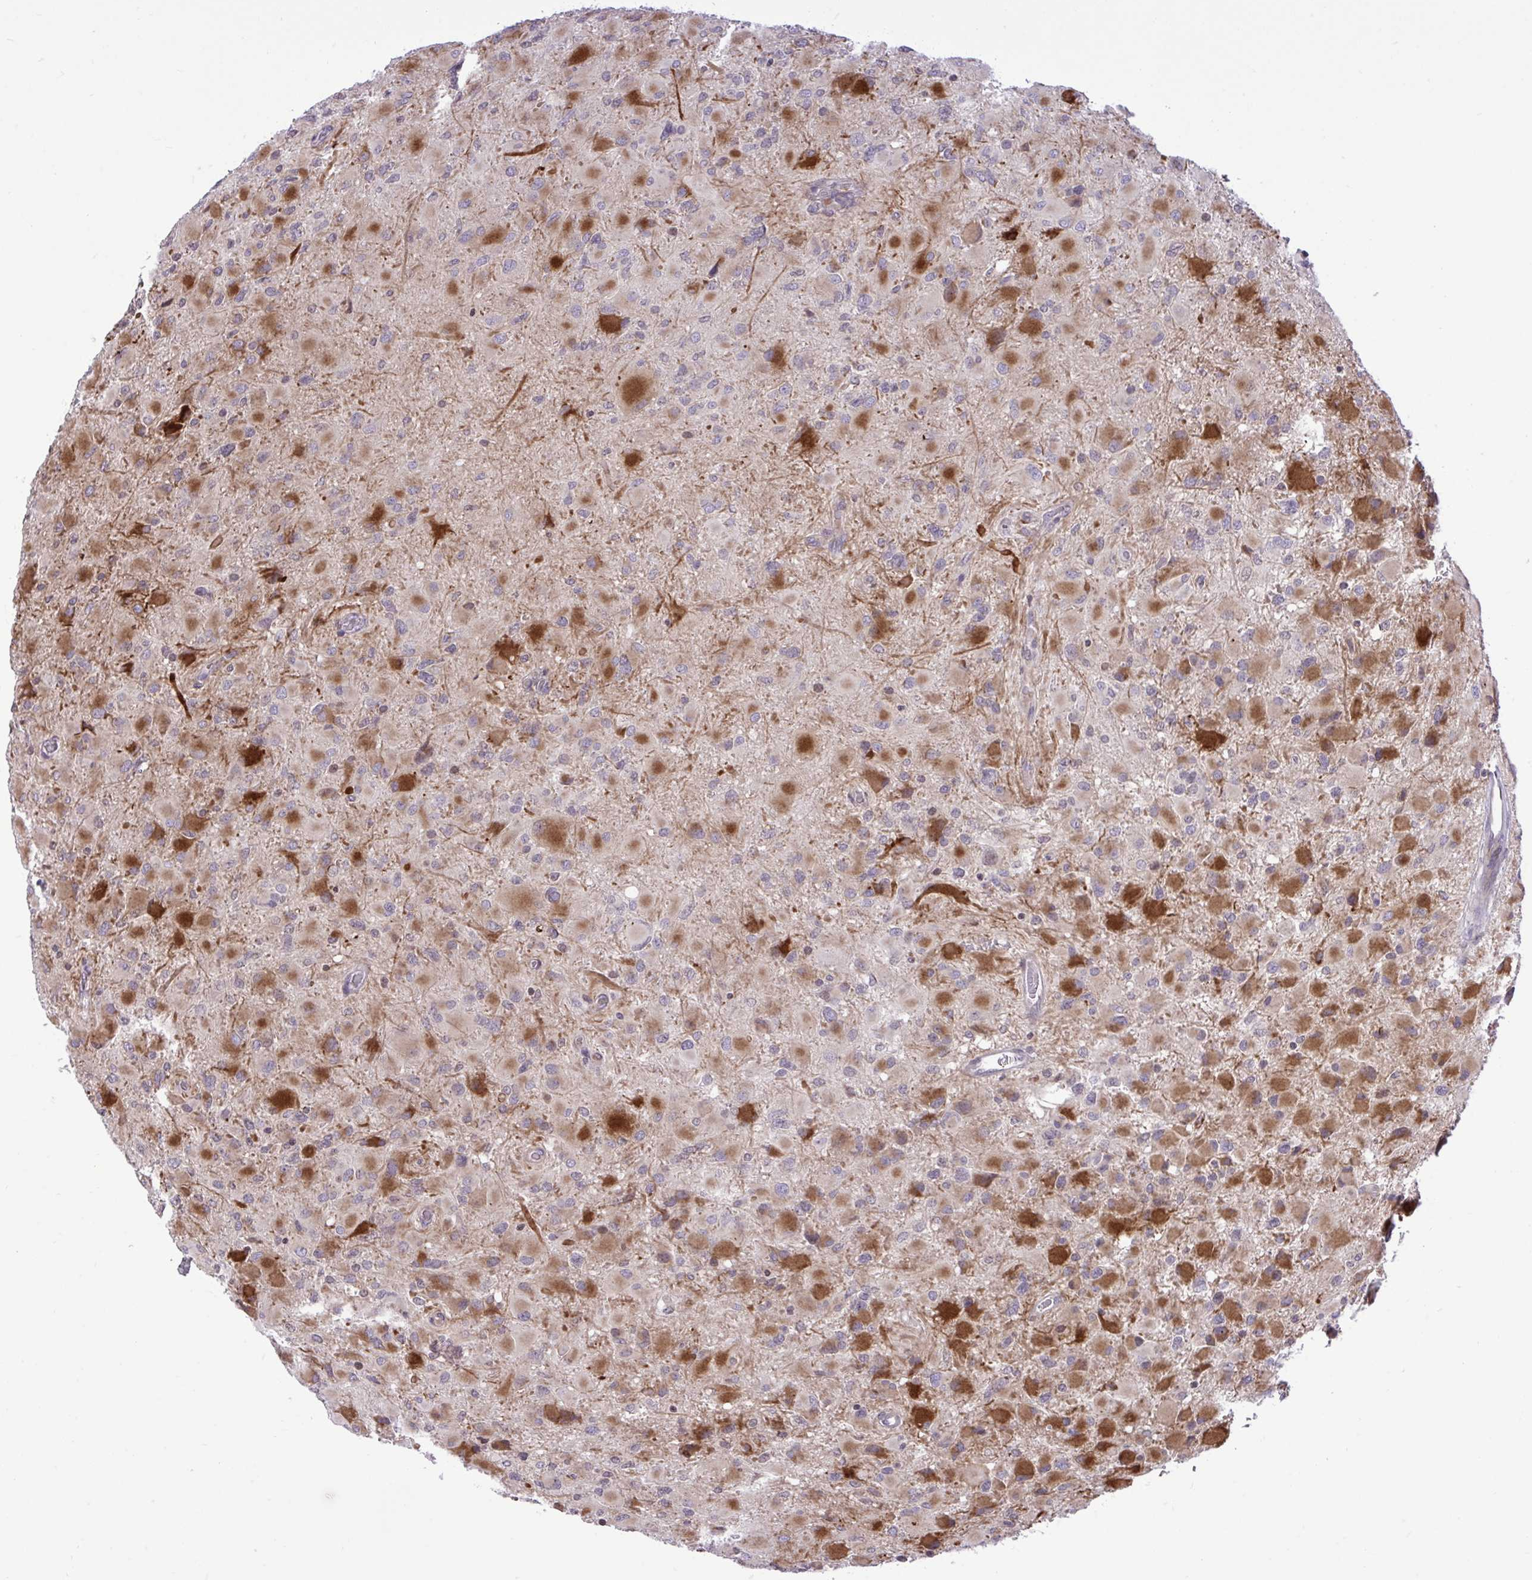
{"staining": {"intensity": "moderate", "quantity": "<25%", "location": "cytoplasmic/membranous"}, "tissue": "glioma", "cell_type": "Tumor cells", "image_type": "cancer", "snomed": [{"axis": "morphology", "description": "Glioma, malignant, High grade"}, {"axis": "topography", "description": "Cerebral cortex"}], "caption": "IHC micrograph of malignant high-grade glioma stained for a protein (brown), which shows low levels of moderate cytoplasmic/membranous positivity in about <25% of tumor cells.", "gene": "METTL9", "patient": {"sex": "female", "age": 36}}